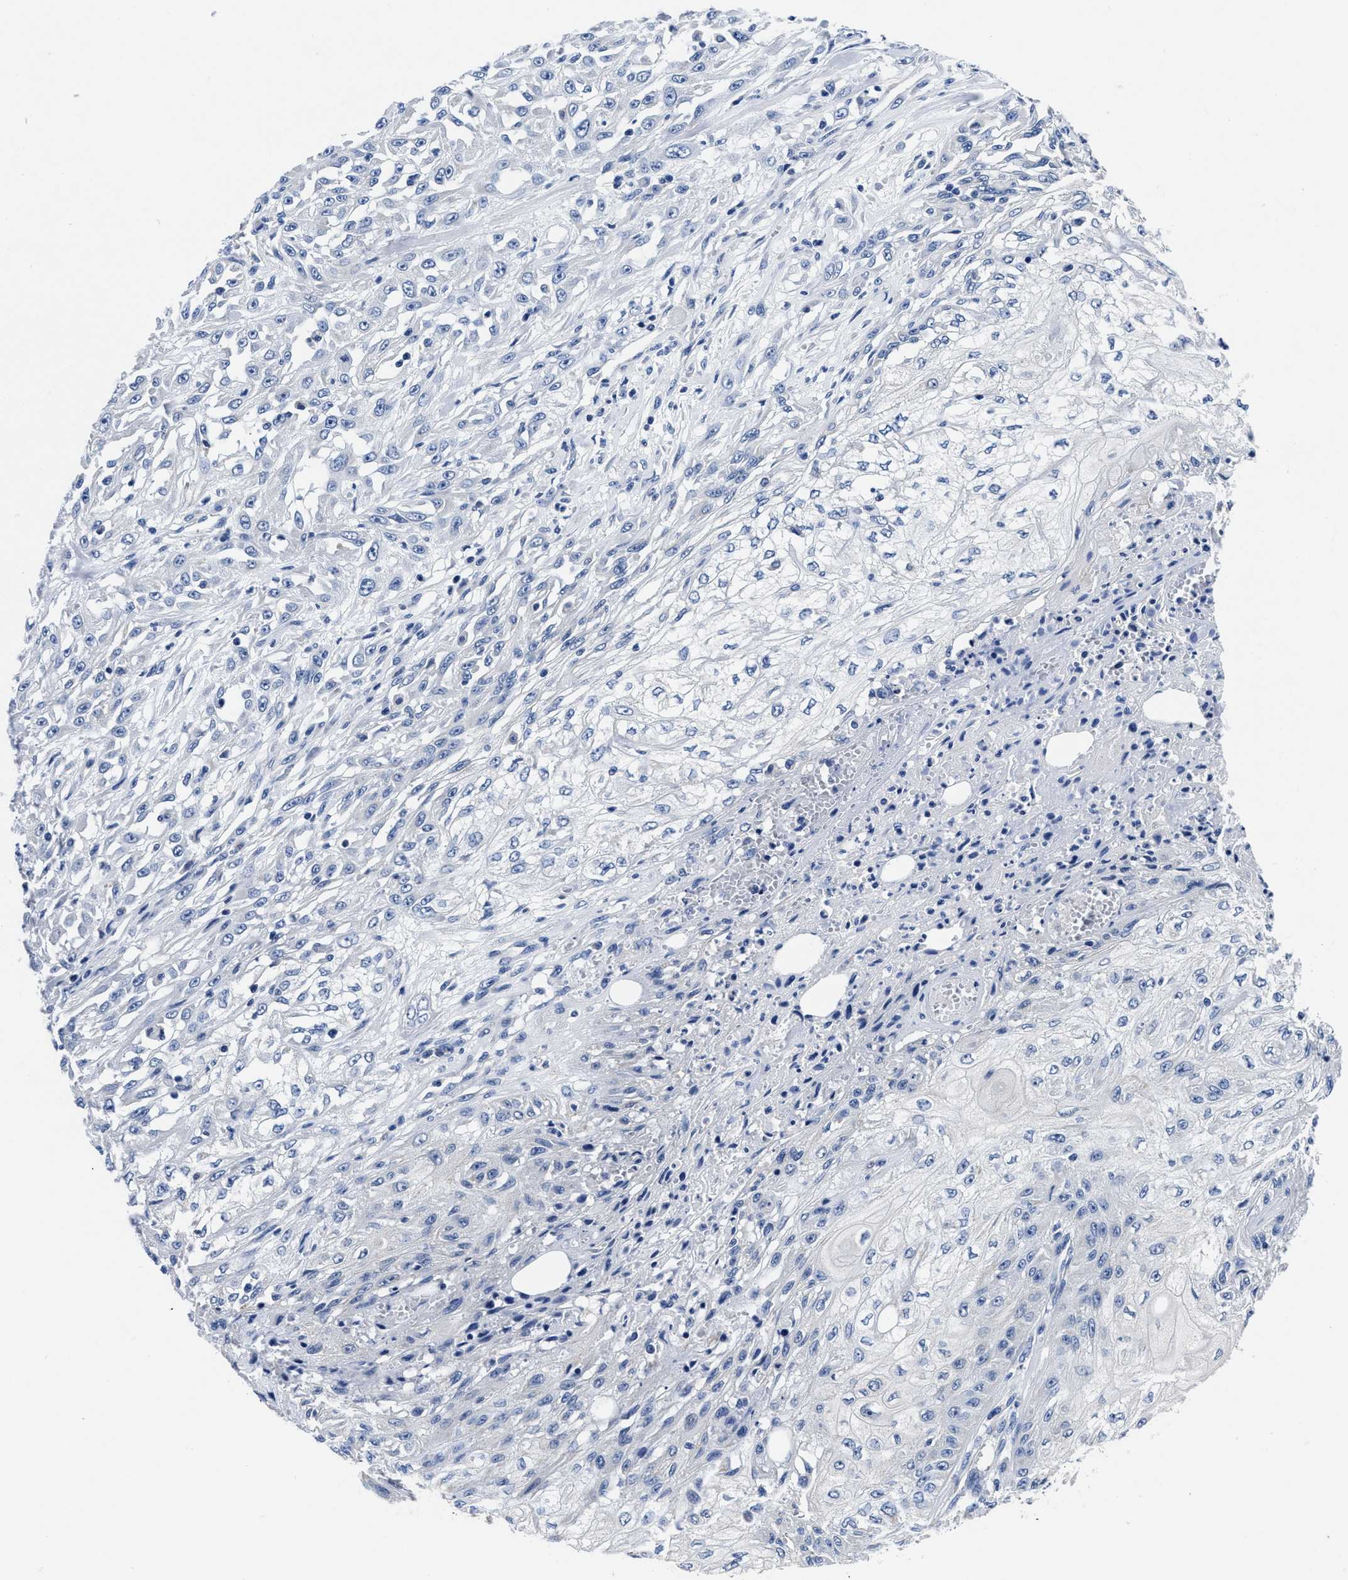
{"staining": {"intensity": "negative", "quantity": "none", "location": "none"}, "tissue": "skin cancer", "cell_type": "Tumor cells", "image_type": "cancer", "snomed": [{"axis": "morphology", "description": "Squamous cell carcinoma, NOS"}, {"axis": "morphology", "description": "Squamous cell carcinoma, metastatic, NOS"}, {"axis": "topography", "description": "Skin"}, {"axis": "topography", "description": "Lymph node"}], "caption": "Skin metastatic squamous cell carcinoma was stained to show a protein in brown. There is no significant positivity in tumor cells.", "gene": "SLC35F1", "patient": {"sex": "male", "age": 75}}